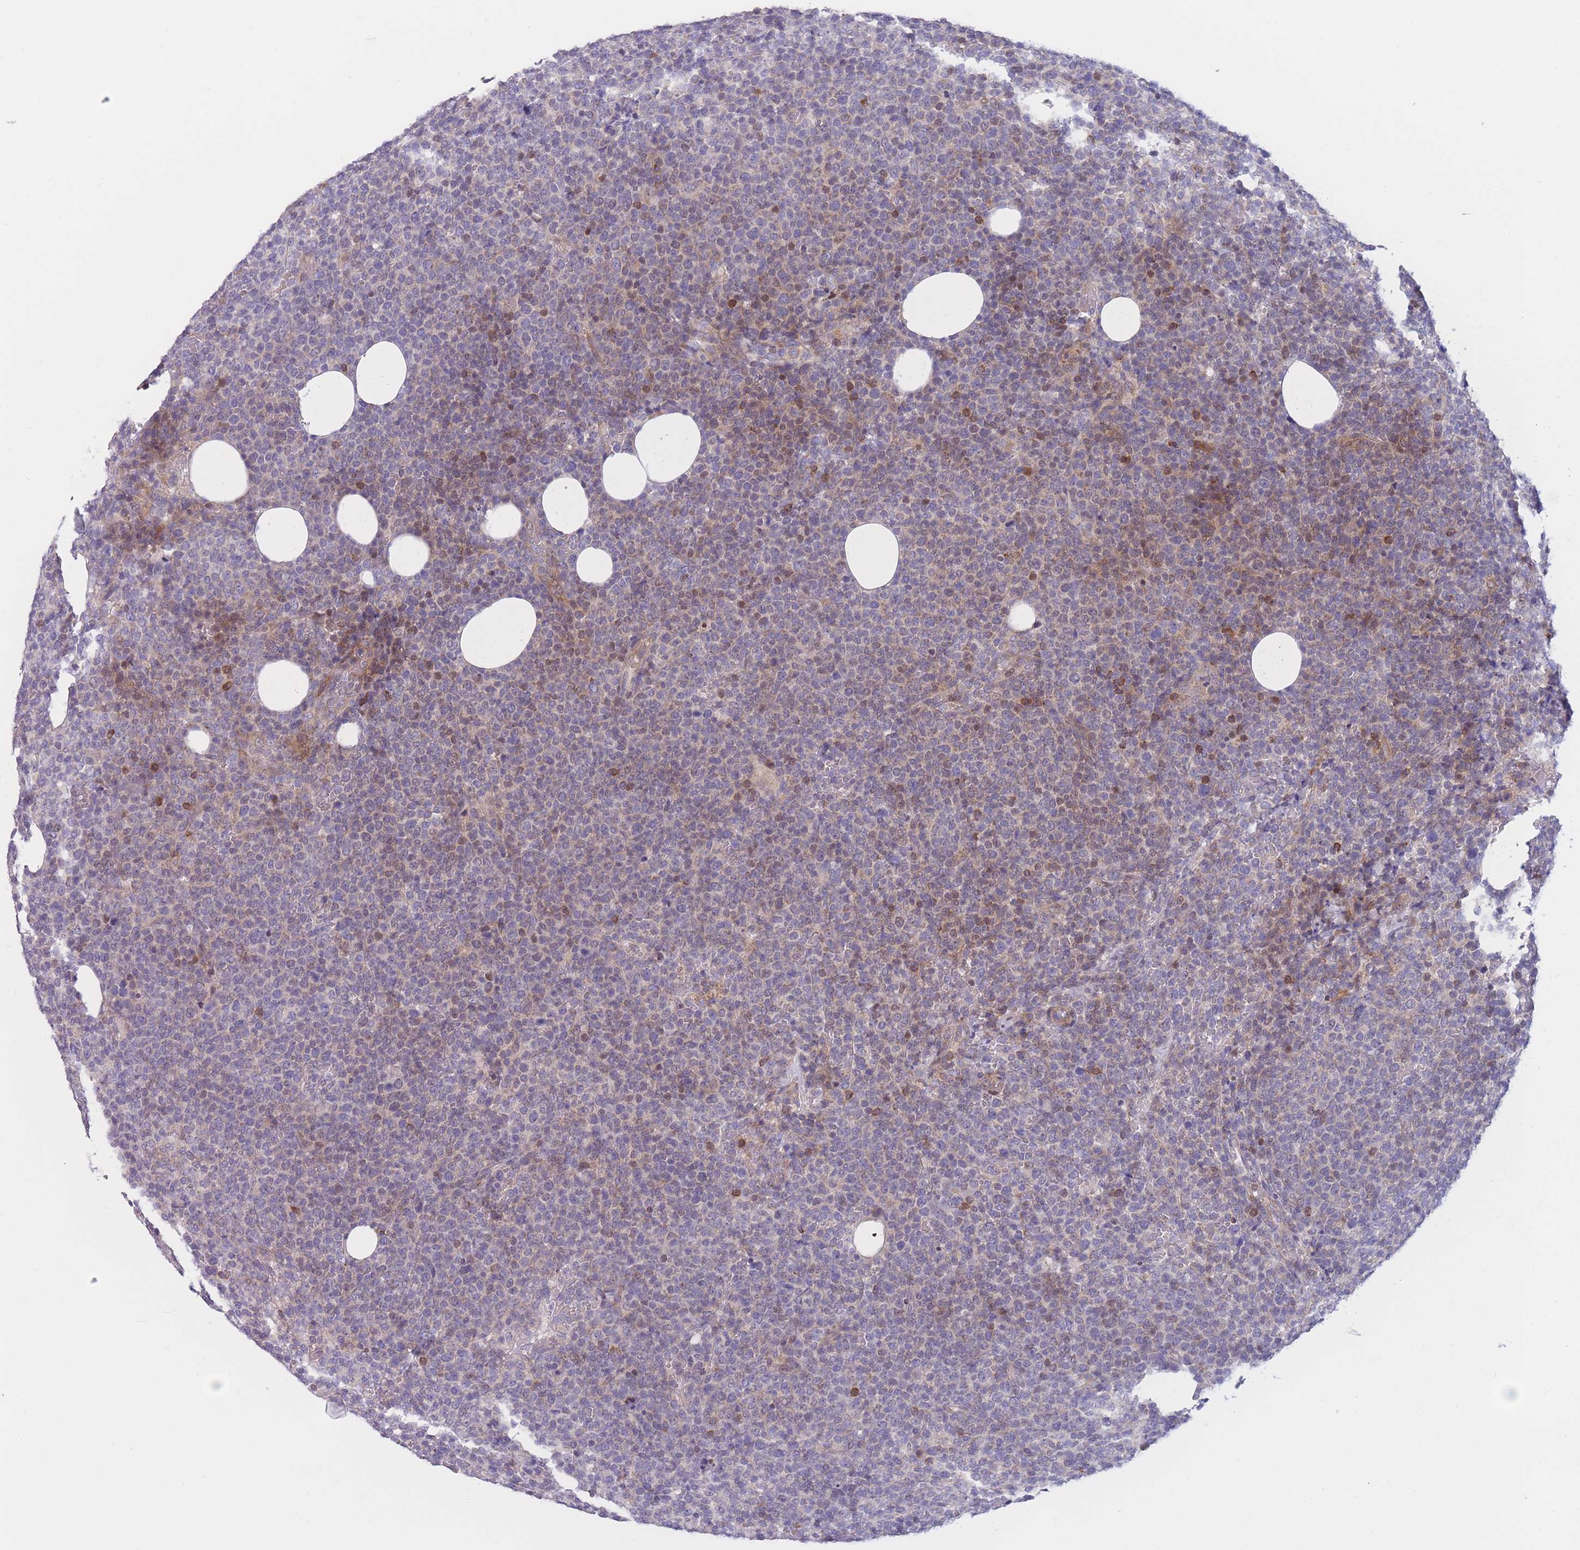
{"staining": {"intensity": "negative", "quantity": "none", "location": "none"}, "tissue": "lymphoma", "cell_type": "Tumor cells", "image_type": "cancer", "snomed": [{"axis": "morphology", "description": "Malignant lymphoma, non-Hodgkin's type, High grade"}, {"axis": "topography", "description": "Lymph node"}], "caption": "Immunohistochemistry (IHC) photomicrograph of human malignant lymphoma, non-Hodgkin's type (high-grade) stained for a protein (brown), which demonstrates no staining in tumor cells.", "gene": "PDE4A", "patient": {"sex": "male", "age": 61}}